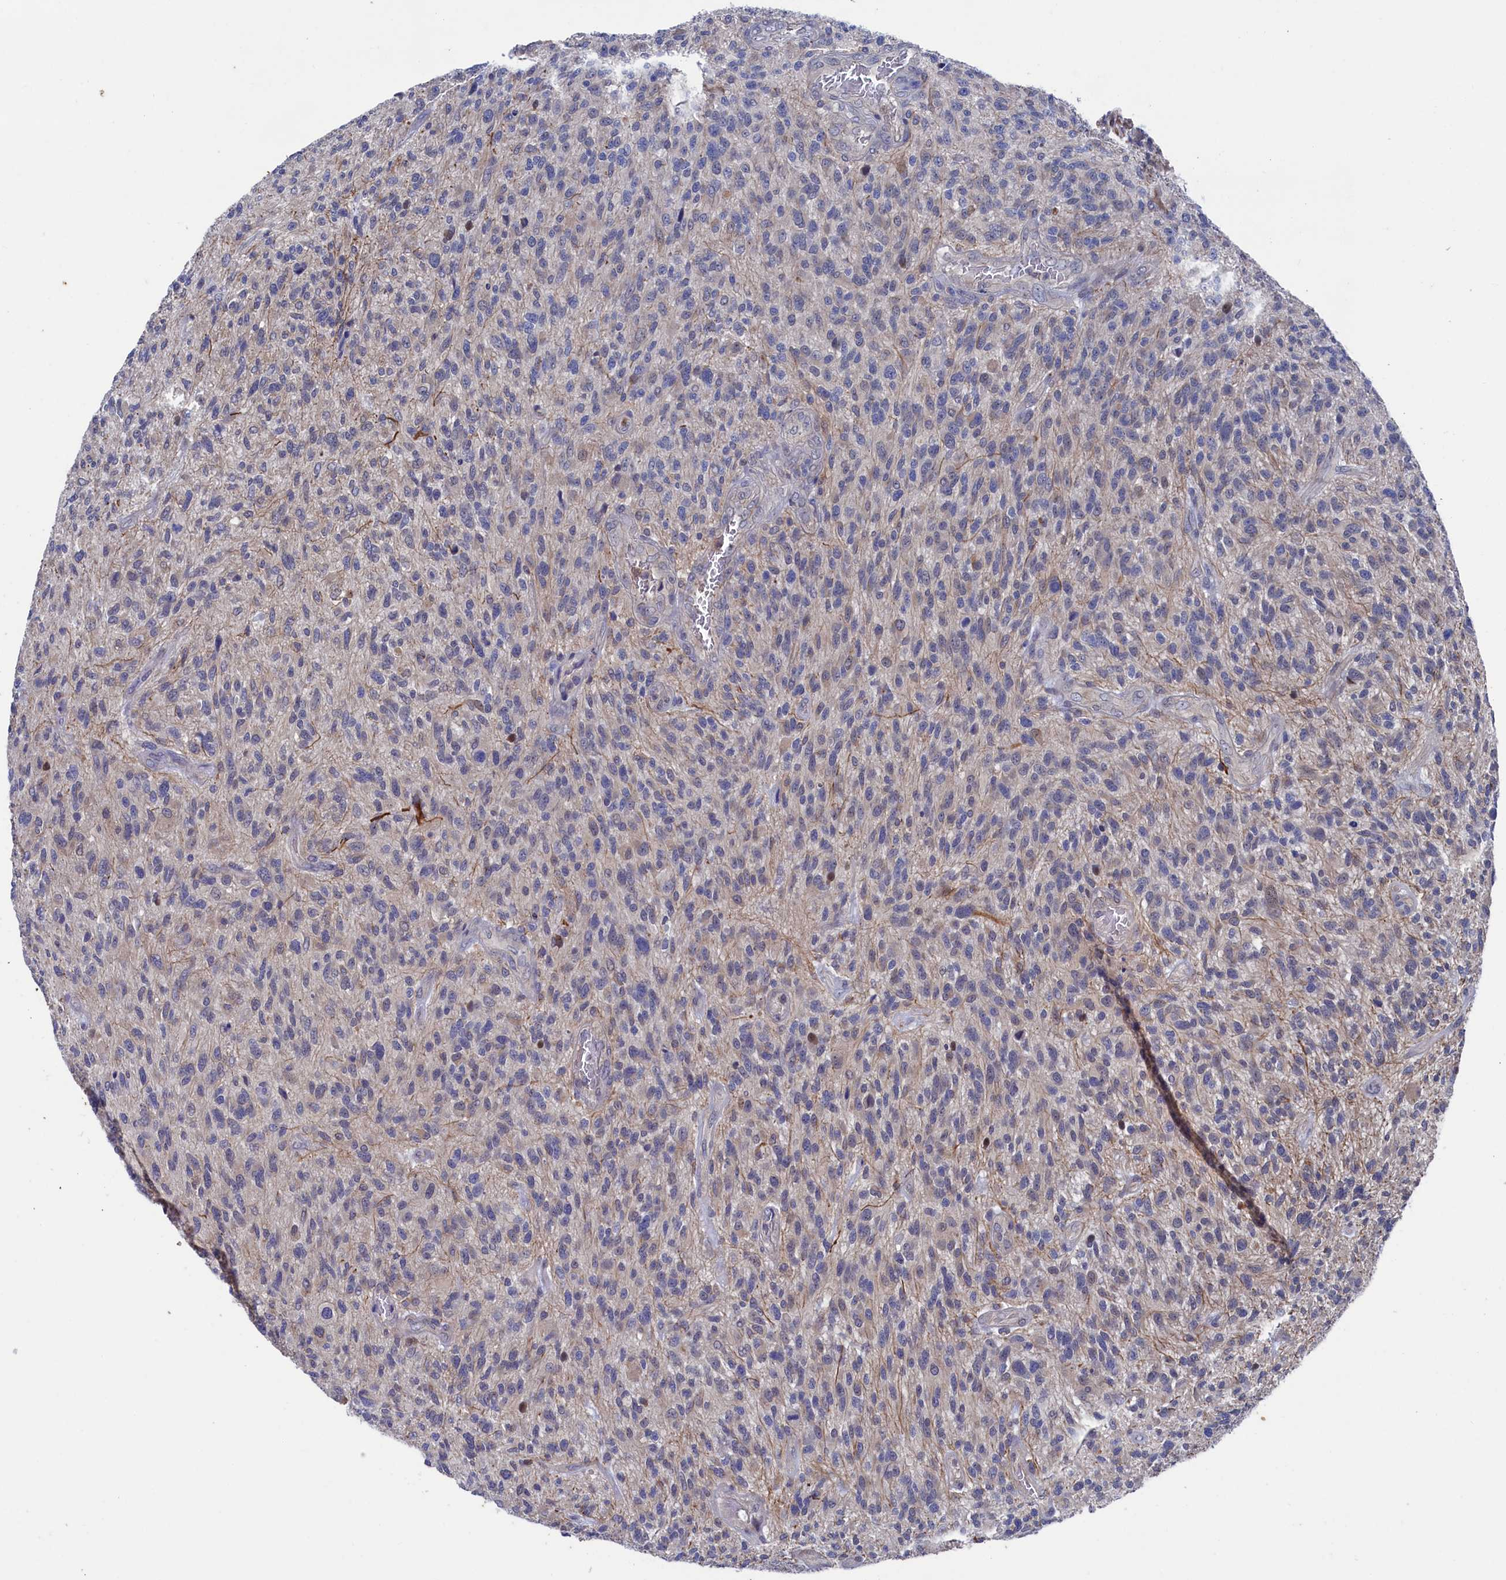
{"staining": {"intensity": "negative", "quantity": "none", "location": "none"}, "tissue": "glioma", "cell_type": "Tumor cells", "image_type": "cancer", "snomed": [{"axis": "morphology", "description": "Glioma, malignant, High grade"}, {"axis": "topography", "description": "Brain"}], "caption": "The micrograph displays no staining of tumor cells in malignant high-grade glioma.", "gene": "RNH1", "patient": {"sex": "male", "age": 47}}